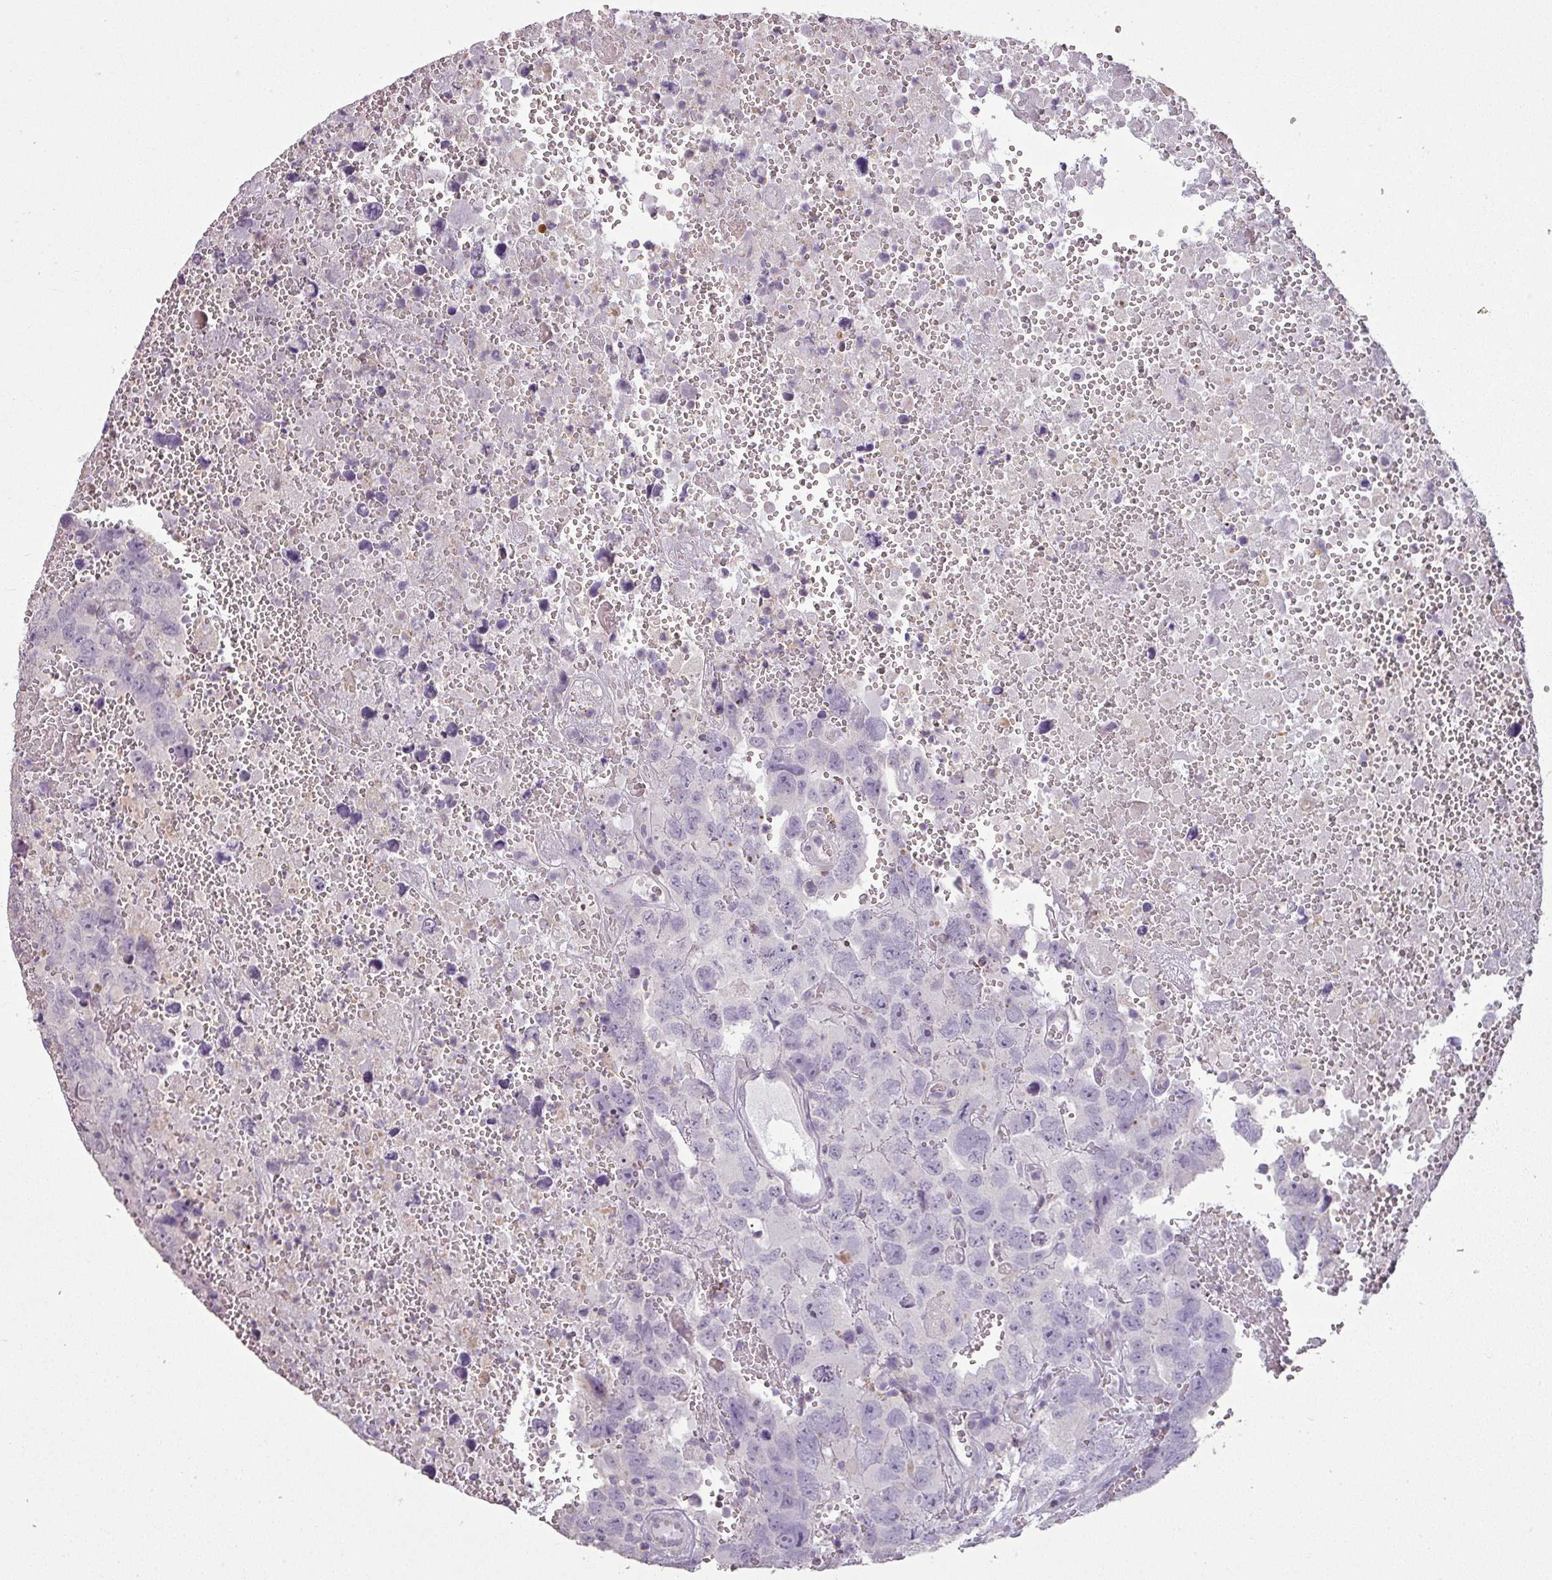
{"staining": {"intensity": "negative", "quantity": "none", "location": "none"}, "tissue": "testis cancer", "cell_type": "Tumor cells", "image_type": "cancer", "snomed": [{"axis": "morphology", "description": "Carcinoma, Embryonal, NOS"}, {"axis": "topography", "description": "Testis"}], "caption": "A histopathology image of testis embryonal carcinoma stained for a protein reveals no brown staining in tumor cells.", "gene": "LY9", "patient": {"sex": "male", "age": 45}}